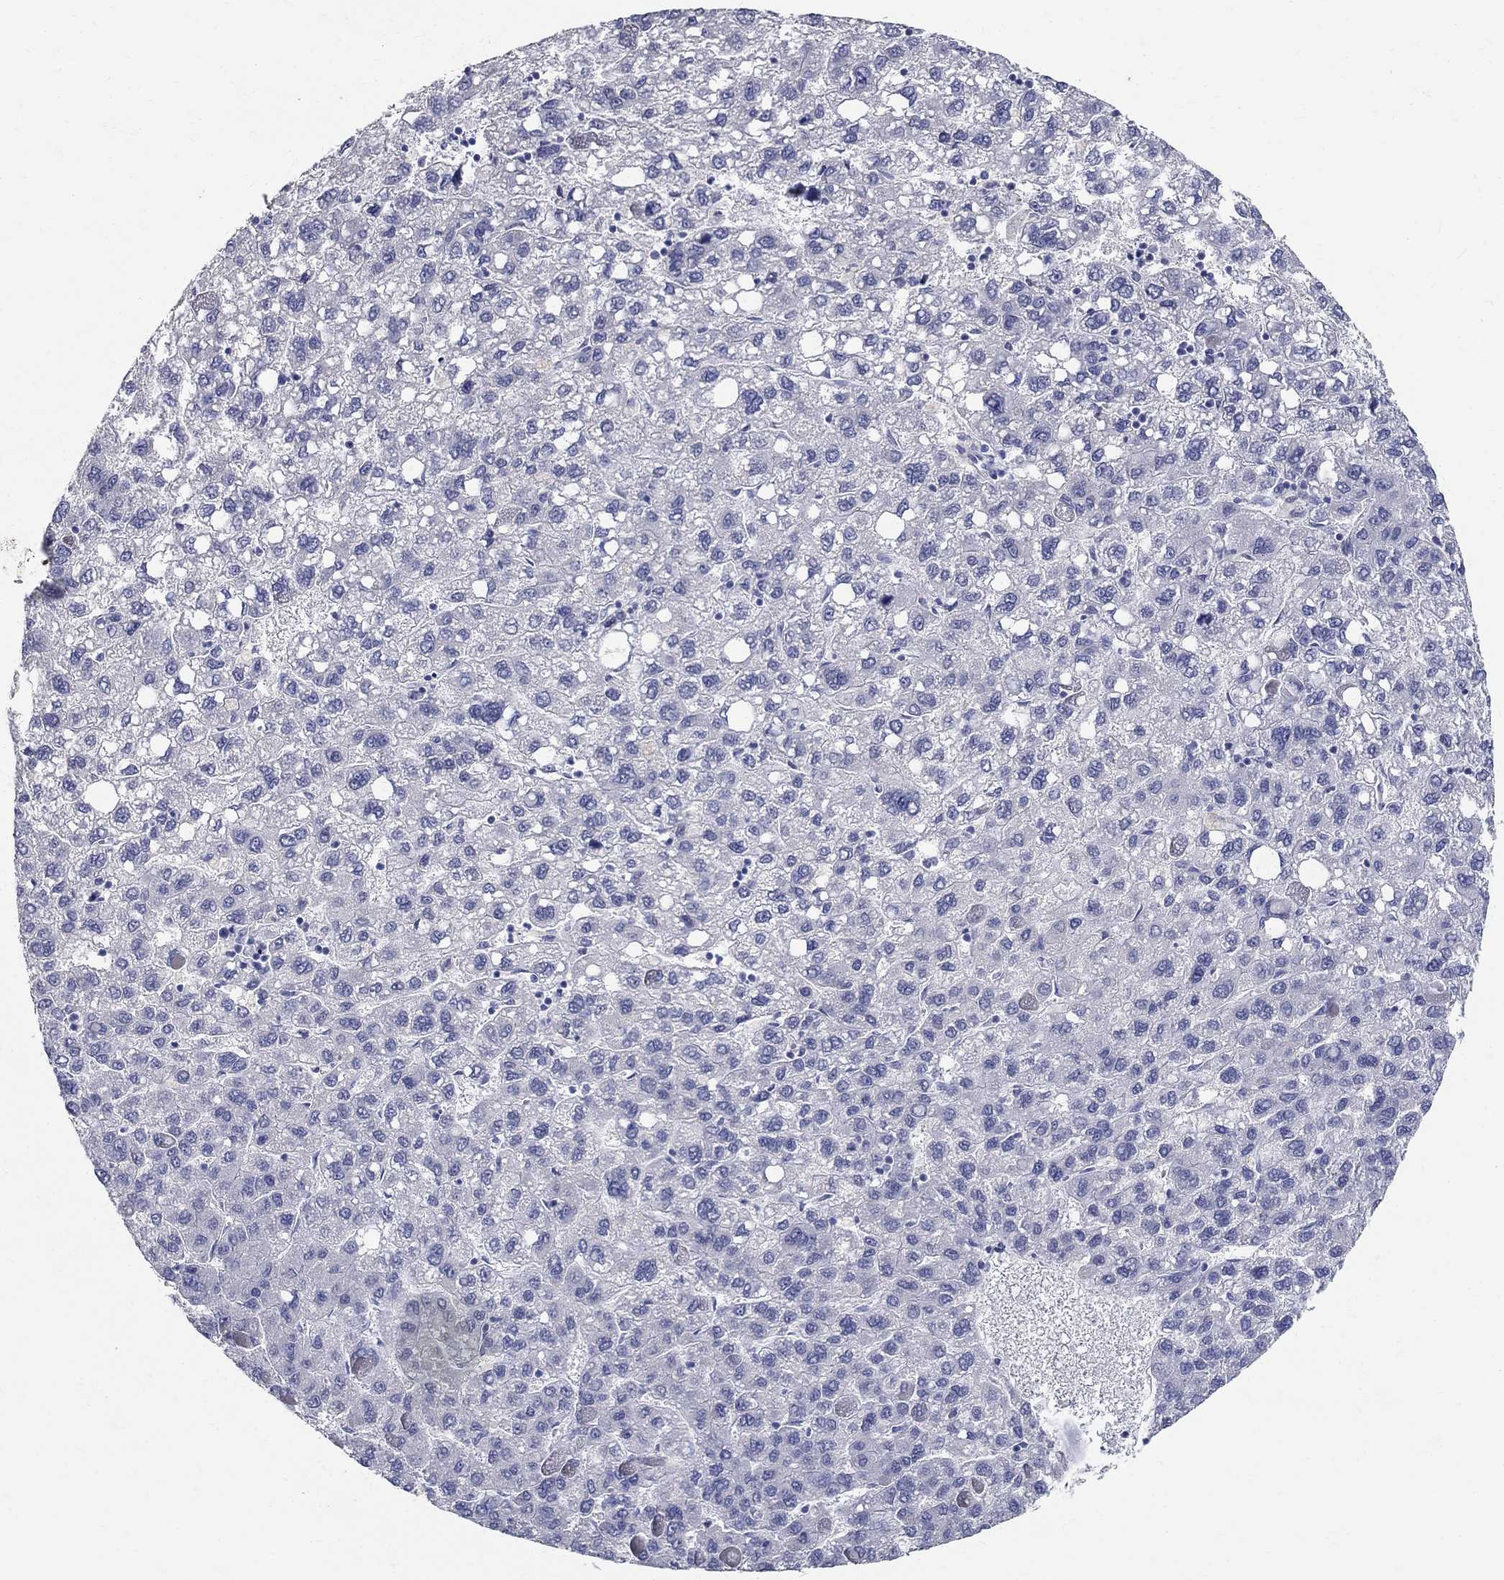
{"staining": {"intensity": "negative", "quantity": "none", "location": "none"}, "tissue": "liver cancer", "cell_type": "Tumor cells", "image_type": "cancer", "snomed": [{"axis": "morphology", "description": "Carcinoma, Hepatocellular, NOS"}, {"axis": "topography", "description": "Liver"}], "caption": "Immunohistochemical staining of liver hepatocellular carcinoma exhibits no significant positivity in tumor cells.", "gene": "SOX2", "patient": {"sex": "female", "age": 82}}